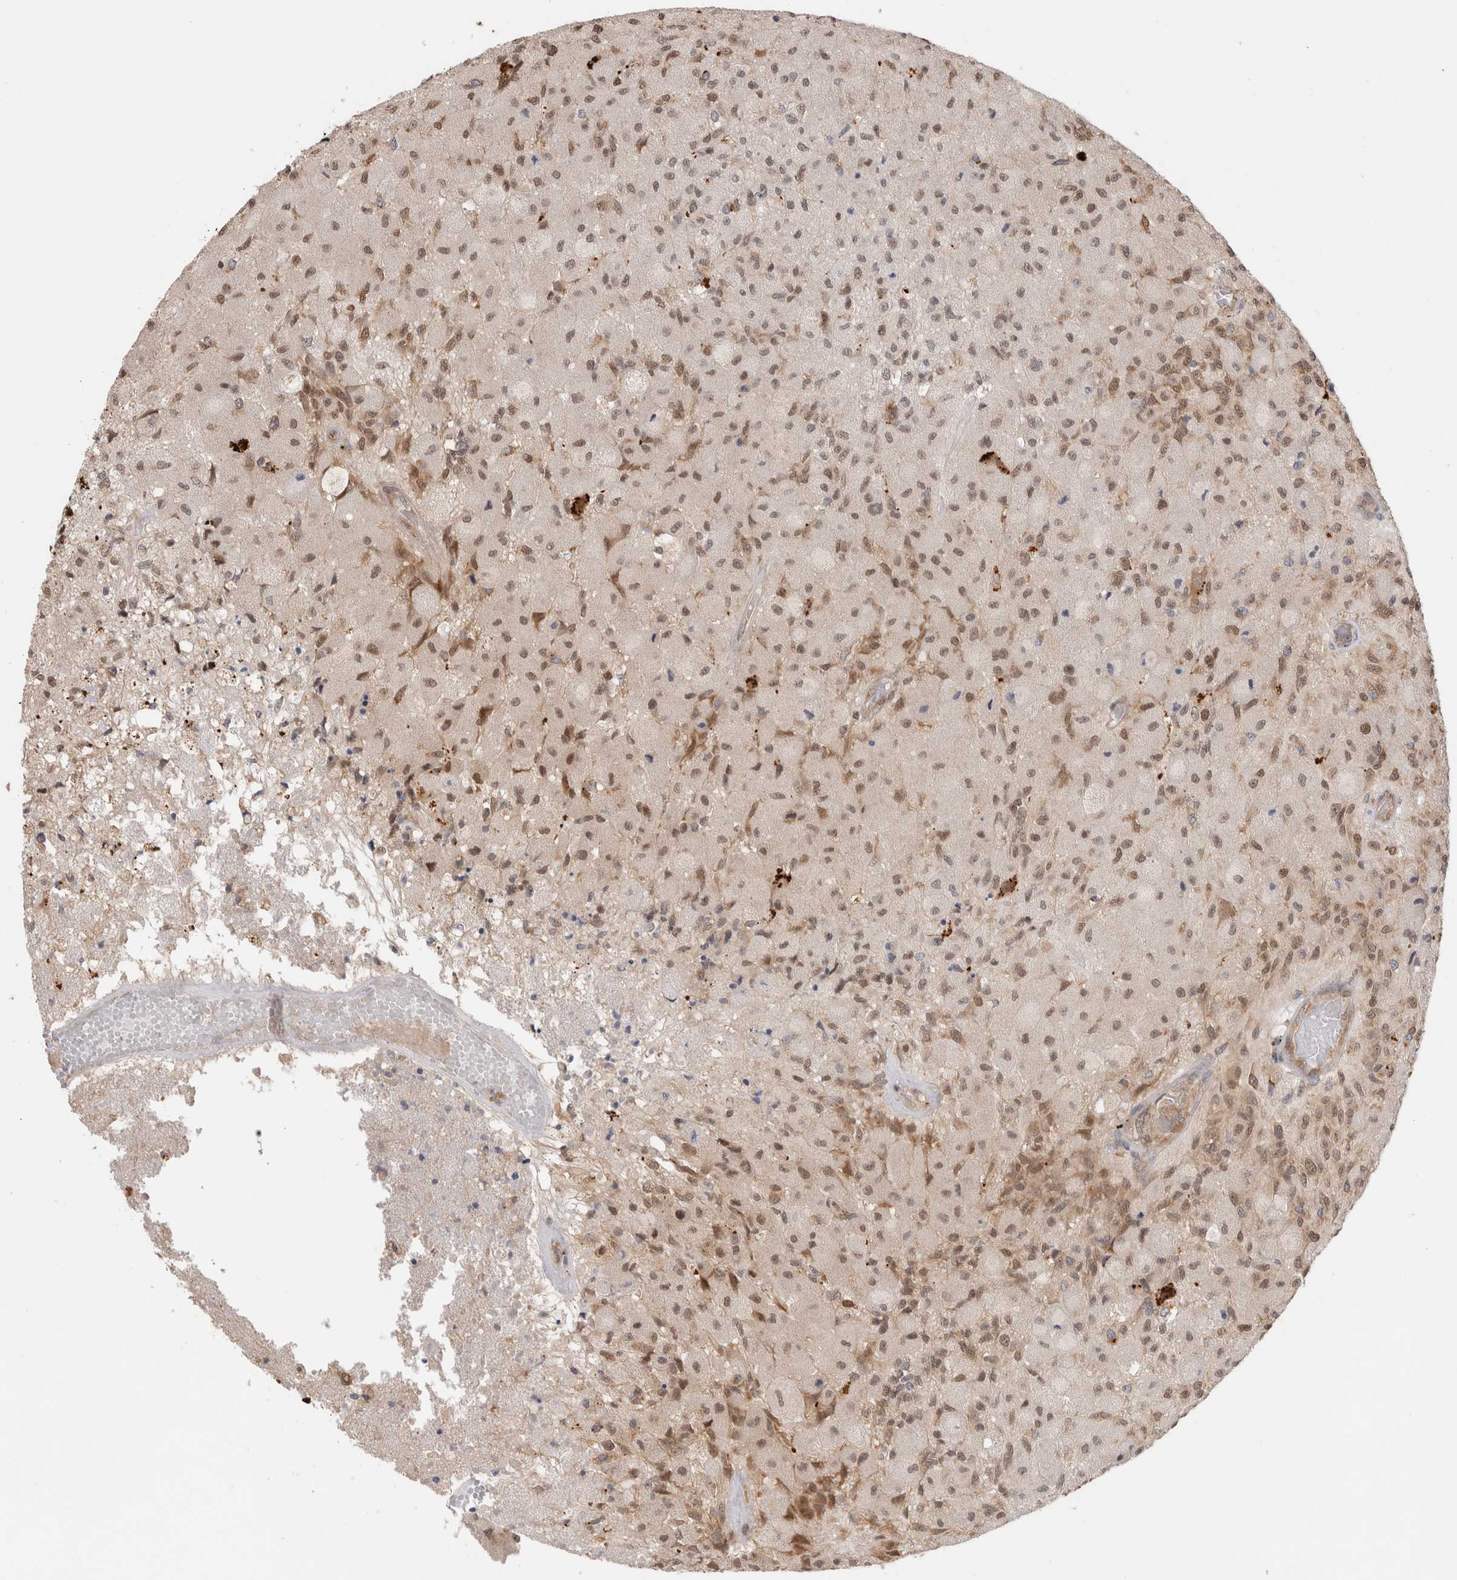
{"staining": {"intensity": "weak", "quantity": ">75%", "location": "cytoplasmic/membranous,nuclear"}, "tissue": "glioma", "cell_type": "Tumor cells", "image_type": "cancer", "snomed": [{"axis": "morphology", "description": "Normal tissue, NOS"}, {"axis": "morphology", "description": "Glioma, malignant, High grade"}, {"axis": "topography", "description": "Cerebral cortex"}], "caption": "Immunohistochemistry image of neoplastic tissue: human glioma stained using immunohistochemistry (IHC) exhibits low levels of weak protein expression localized specifically in the cytoplasmic/membranous and nuclear of tumor cells, appearing as a cytoplasmic/membranous and nuclear brown color.", "gene": "ACTL9", "patient": {"sex": "male", "age": 77}}